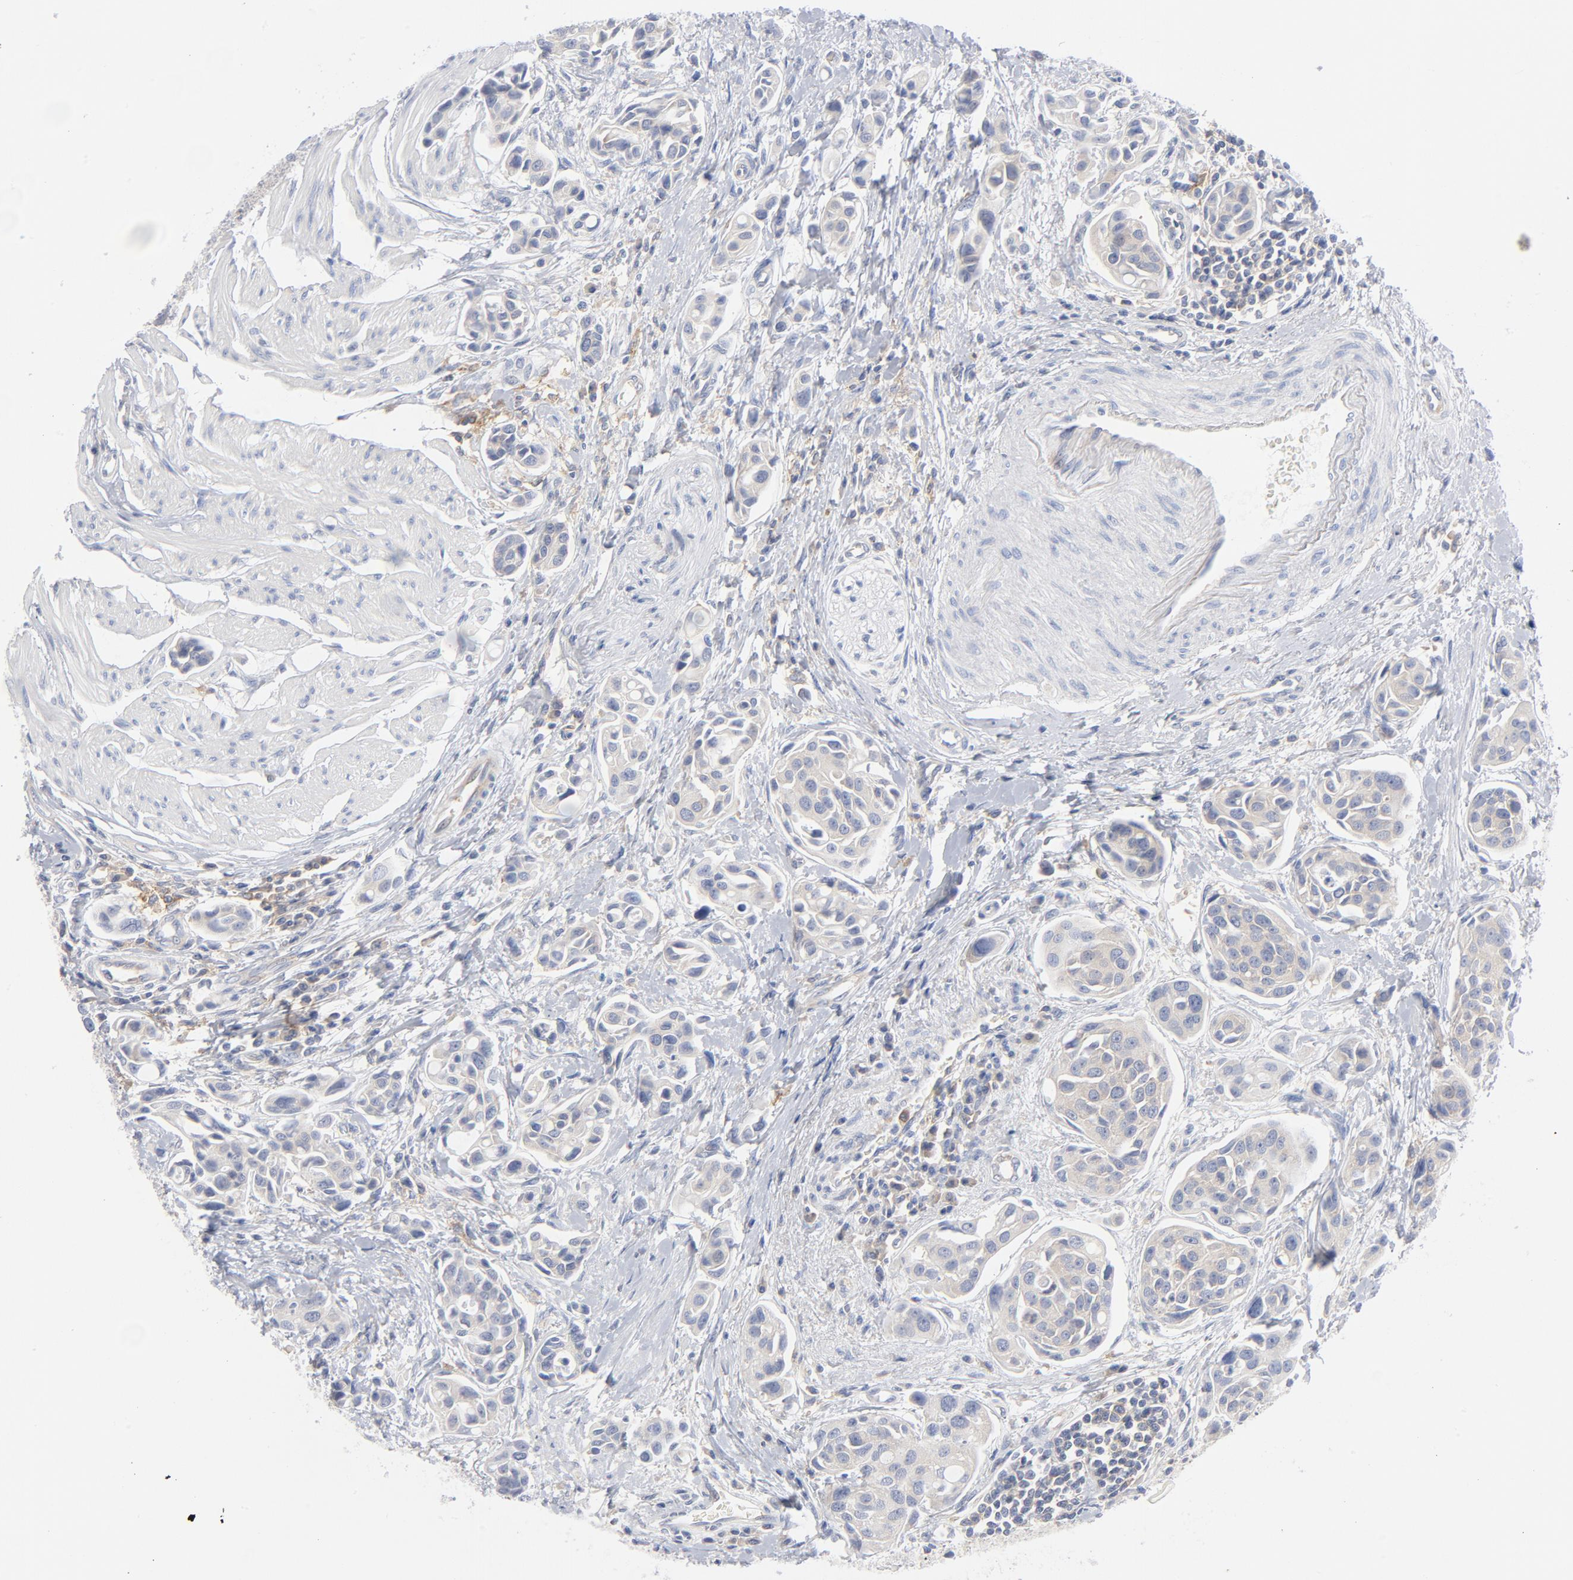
{"staining": {"intensity": "negative", "quantity": "none", "location": "none"}, "tissue": "urothelial cancer", "cell_type": "Tumor cells", "image_type": "cancer", "snomed": [{"axis": "morphology", "description": "Urothelial carcinoma, High grade"}, {"axis": "topography", "description": "Urinary bladder"}], "caption": "The IHC histopathology image has no significant expression in tumor cells of urothelial cancer tissue.", "gene": "CD86", "patient": {"sex": "male", "age": 78}}